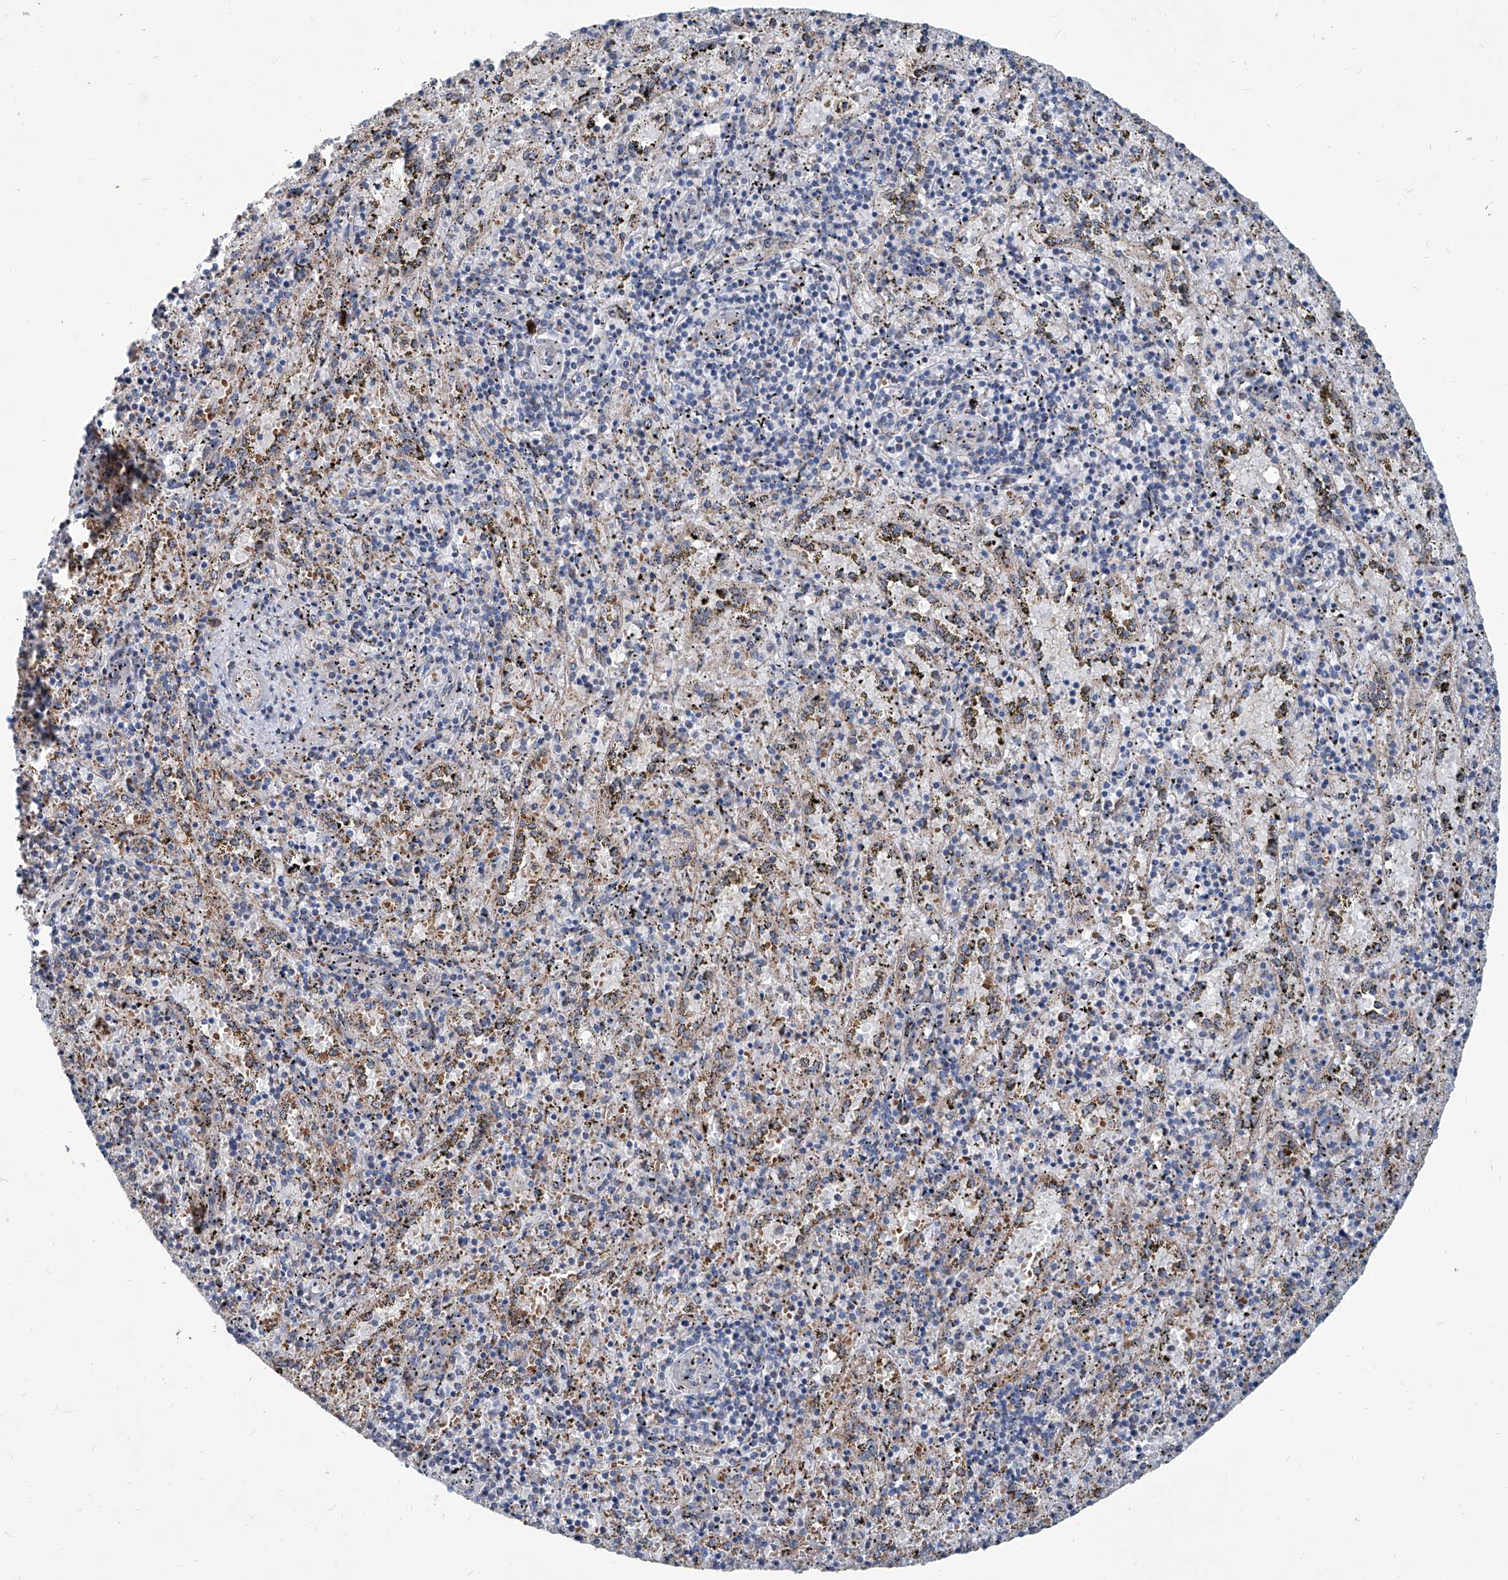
{"staining": {"intensity": "weak", "quantity": "<25%", "location": "cytoplasmic/membranous"}, "tissue": "spleen", "cell_type": "Cells in red pulp", "image_type": "normal", "snomed": [{"axis": "morphology", "description": "Normal tissue, NOS"}, {"axis": "topography", "description": "Spleen"}], "caption": "IHC histopathology image of benign spleen: spleen stained with DAB (3,3'-diaminobenzidine) displays no significant protein positivity in cells in red pulp.", "gene": "USP48", "patient": {"sex": "male", "age": 11}}